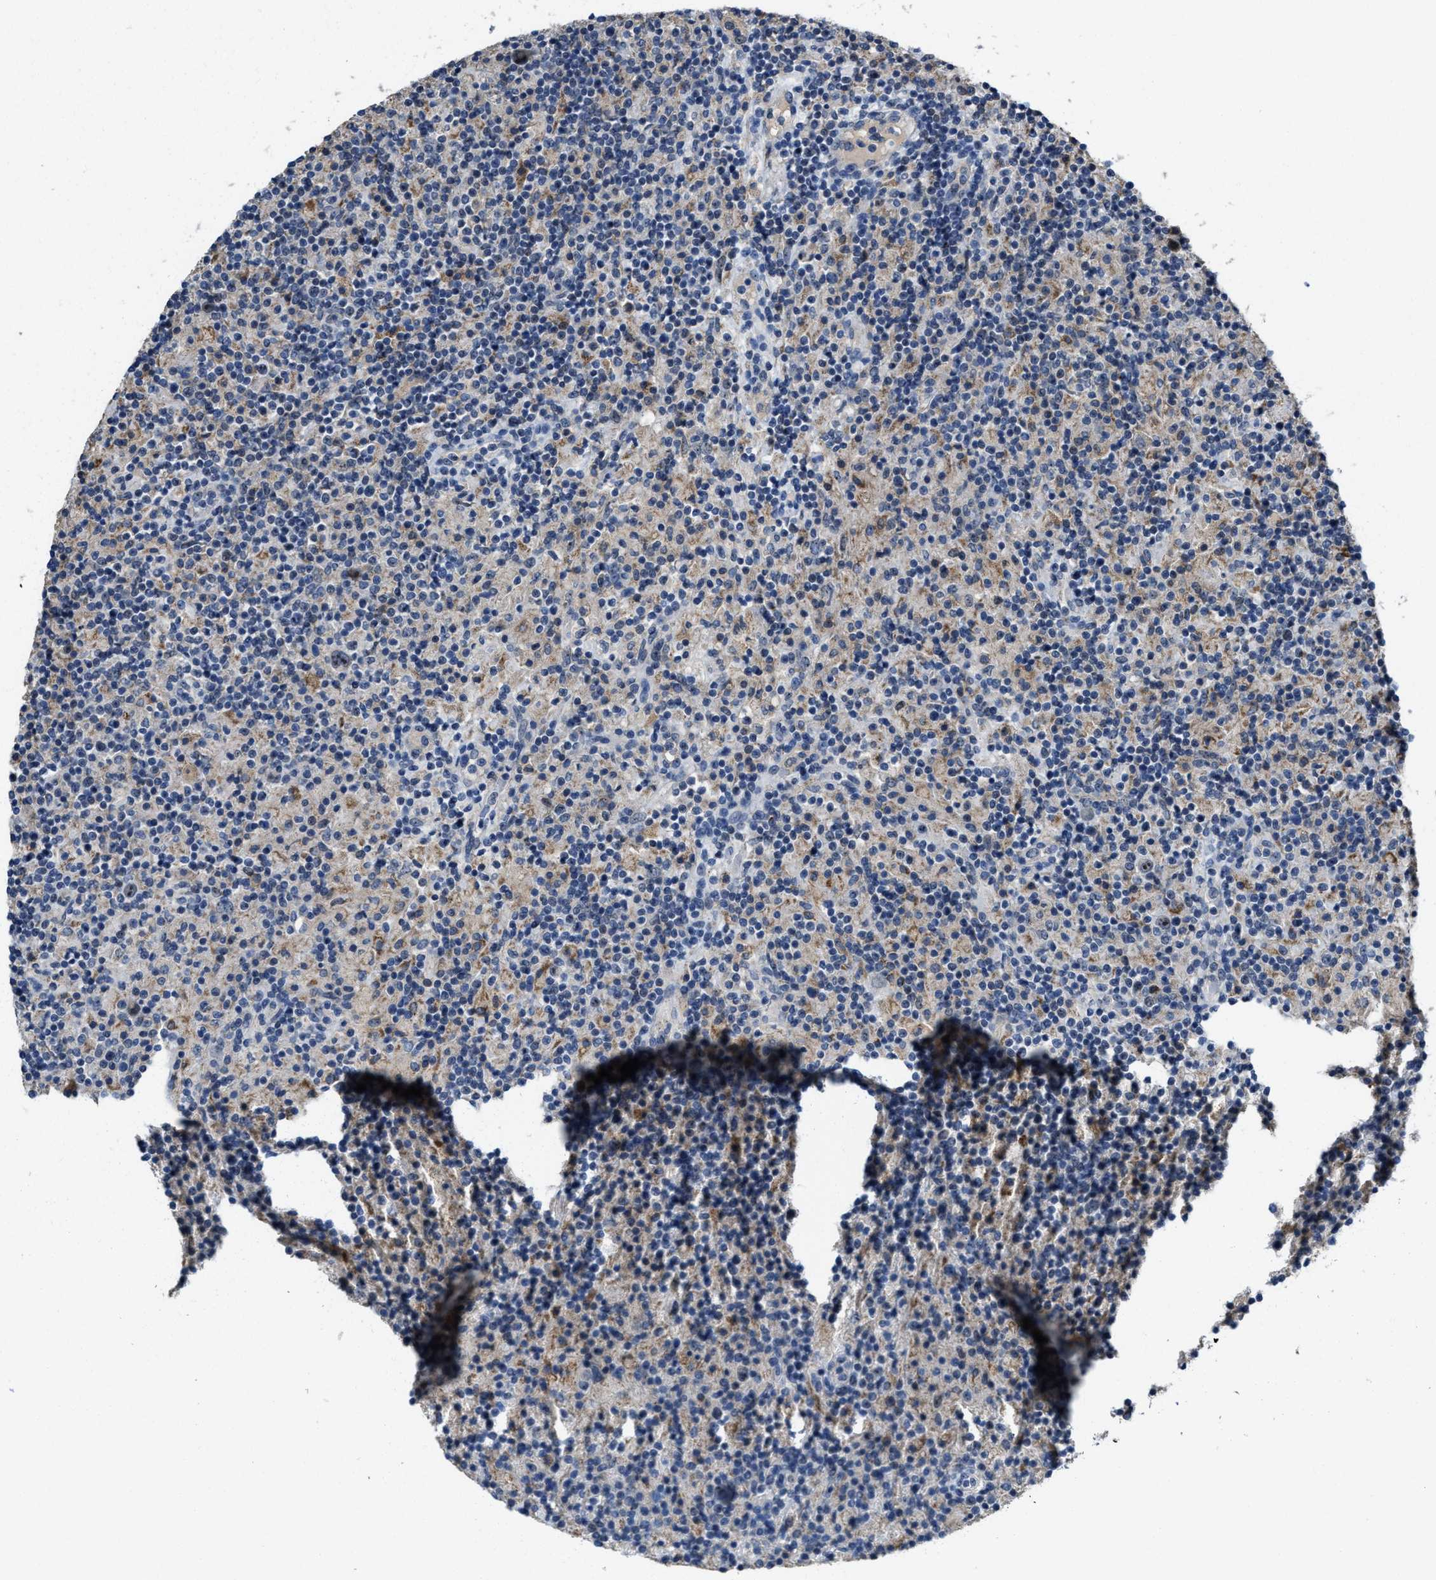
{"staining": {"intensity": "weak", "quantity": "25%-75%", "location": "nuclear"}, "tissue": "lymphoma", "cell_type": "Tumor cells", "image_type": "cancer", "snomed": [{"axis": "morphology", "description": "Hodgkin's disease, NOS"}, {"axis": "topography", "description": "Lymph node"}], "caption": "Hodgkin's disease stained with a brown dye demonstrates weak nuclear positive positivity in about 25%-75% of tumor cells.", "gene": "ZNF783", "patient": {"sex": "male", "age": 70}}